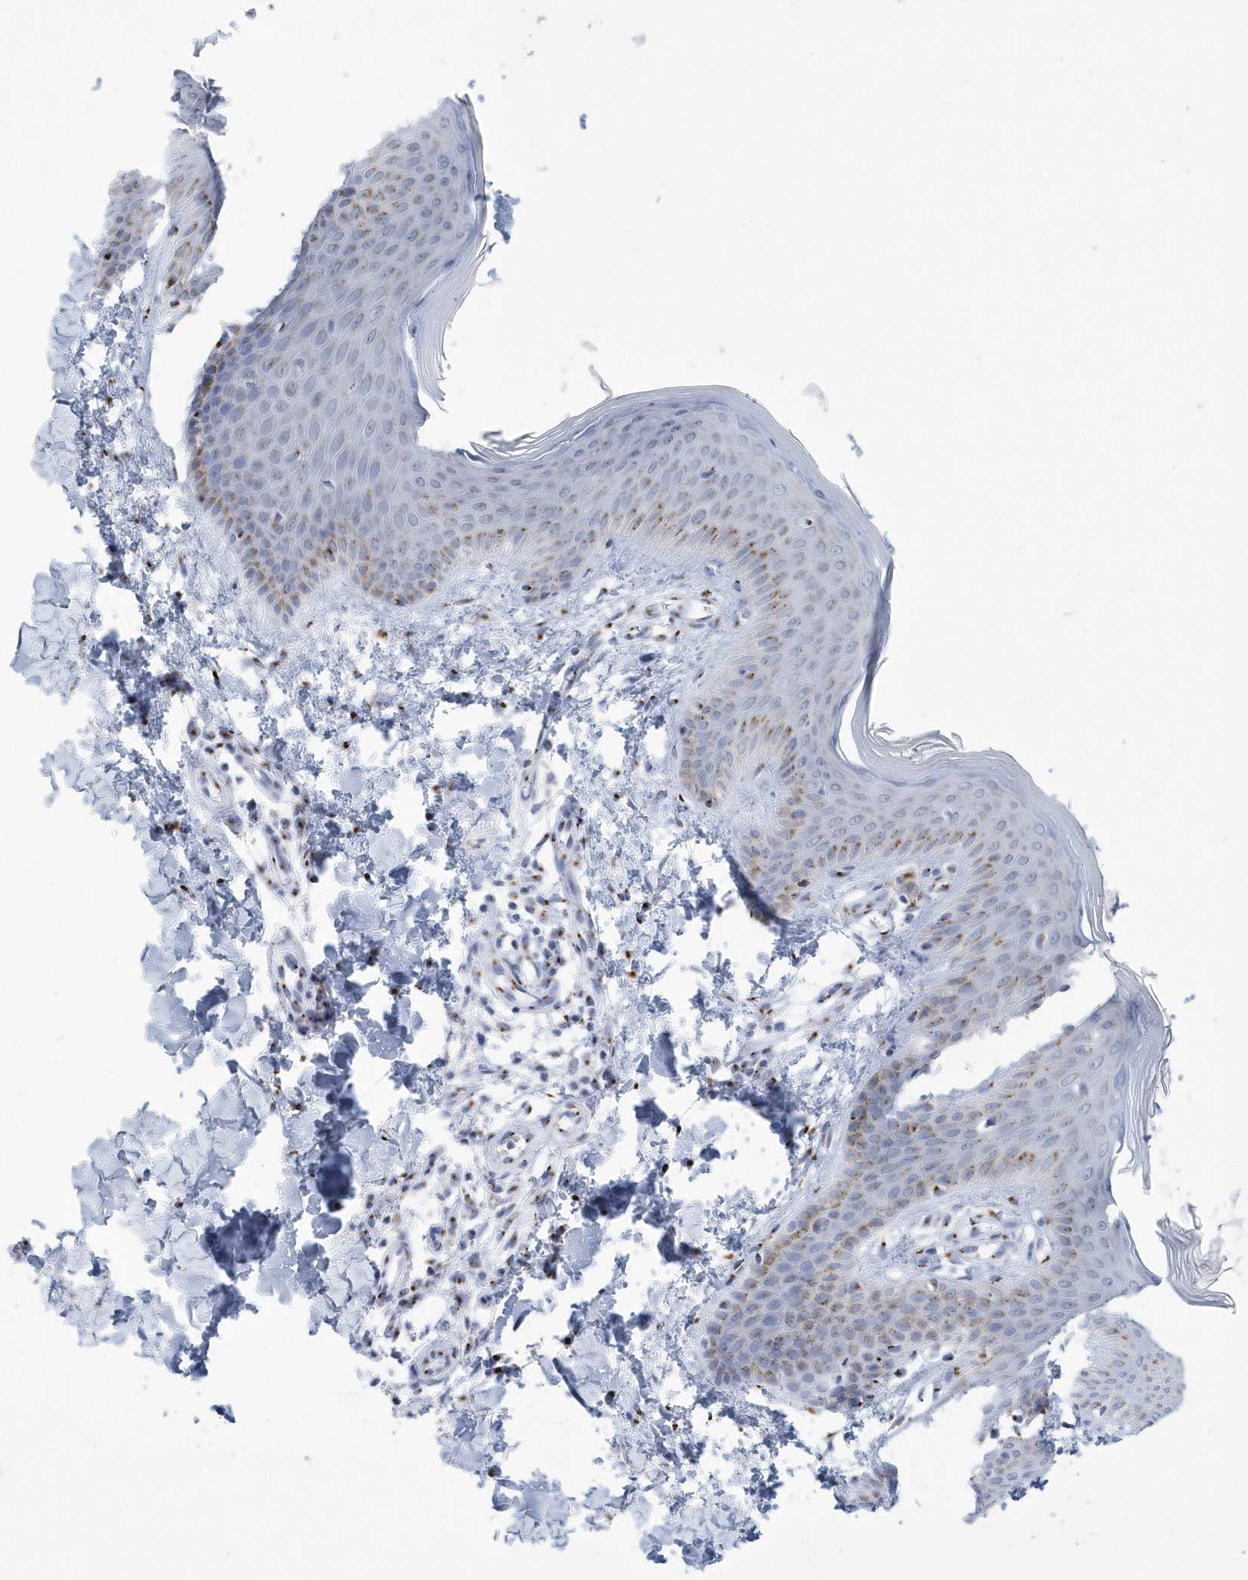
{"staining": {"intensity": "strong", "quantity": ">75%", "location": "cytoplasmic/membranous"}, "tissue": "skin", "cell_type": "Fibroblasts", "image_type": "normal", "snomed": [{"axis": "morphology", "description": "Normal tissue, NOS"}, {"axis": "topography", "description": "Skin"}], "caption": "A histopathology image showing strong cytoplasmic/membranous positivity in about >75% of fibroblasts in normal skin, as visualized by brown immunohistochemical staining.", "gene": "SLX9", "patient": {"sex": "male", "age": 36}}